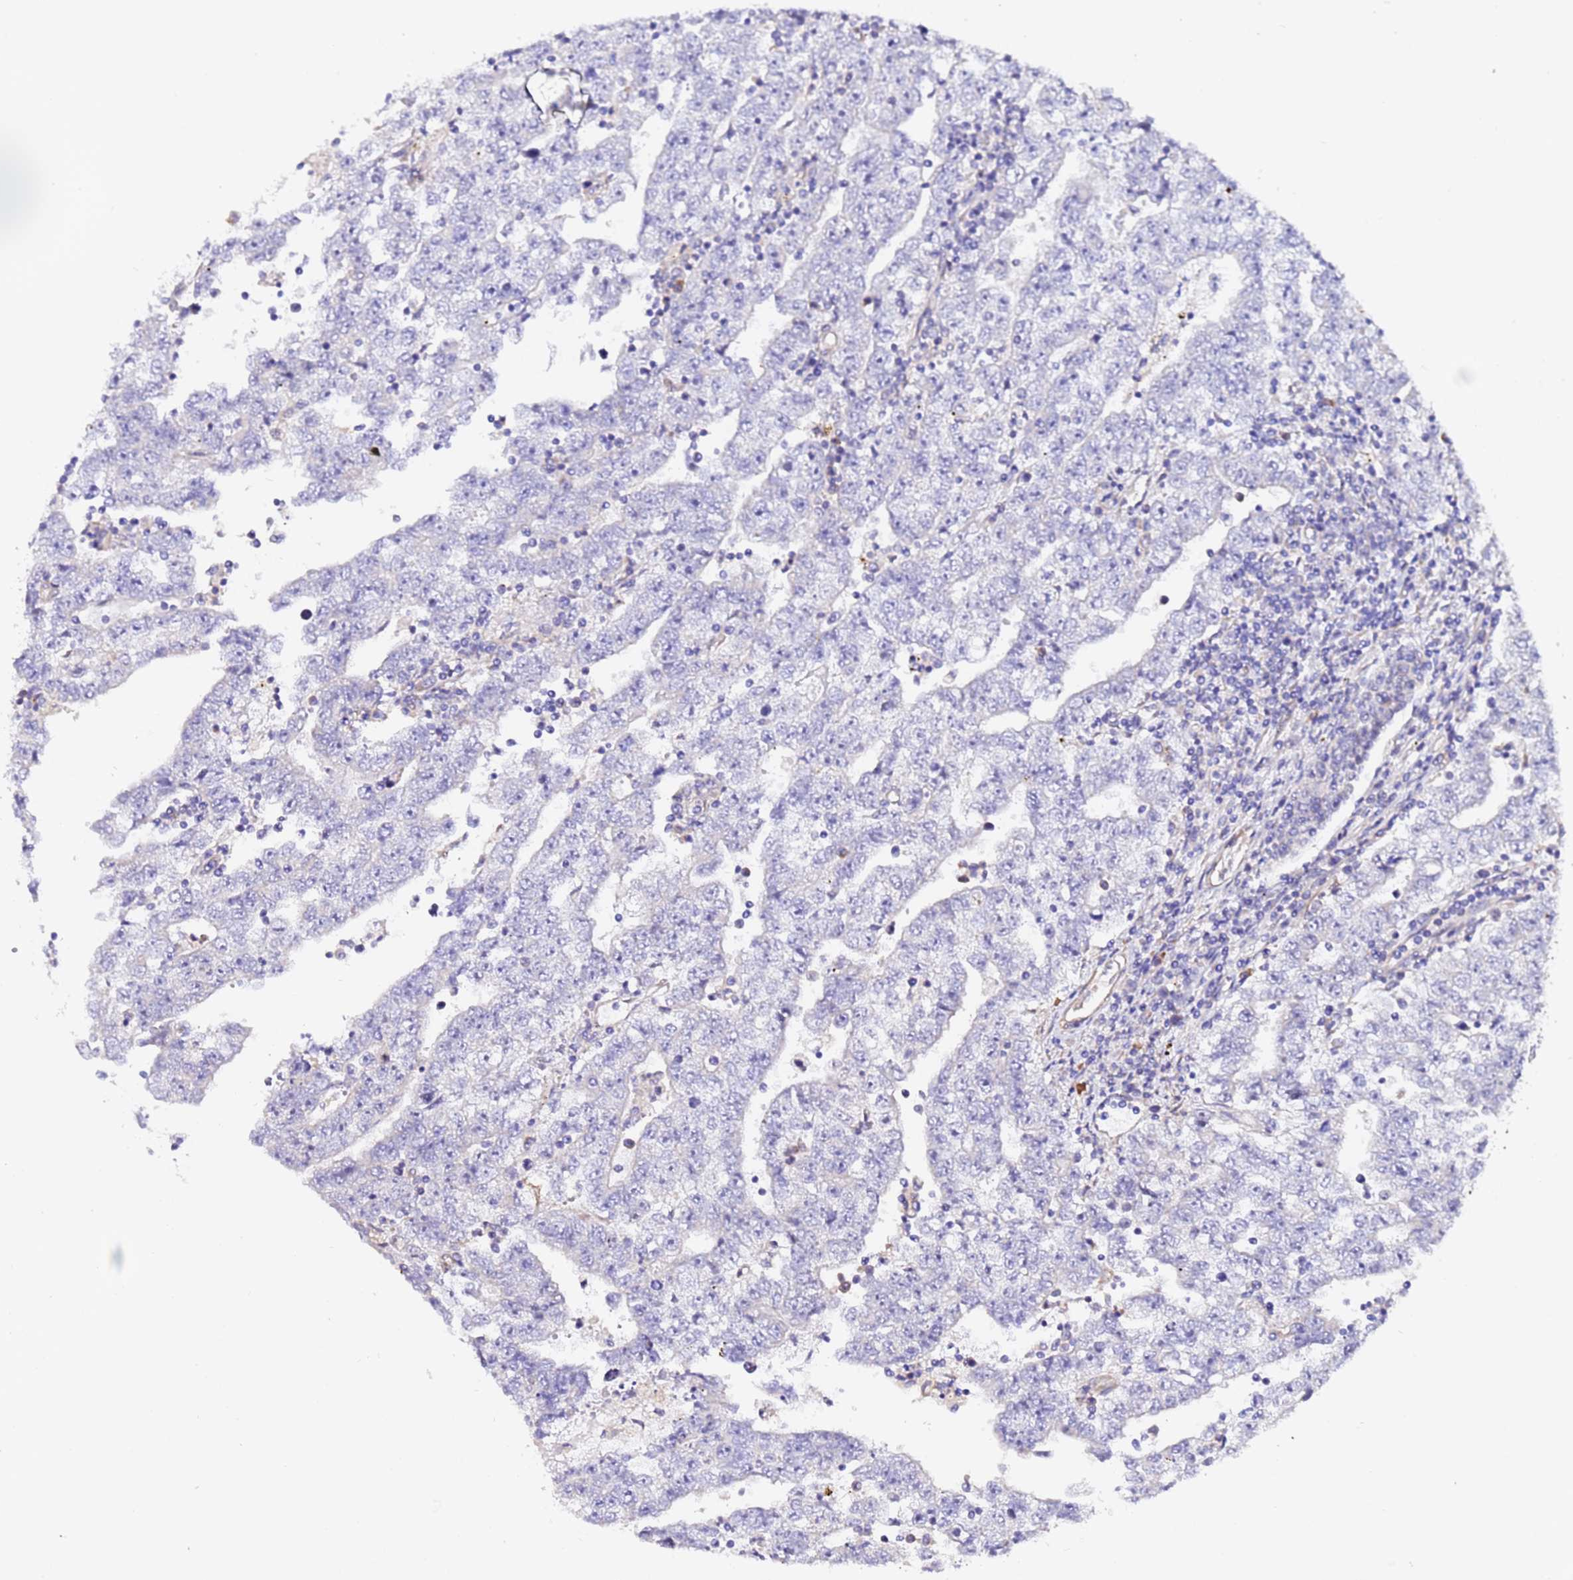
{"staining": {"intensity": "negative", "quantity": "none", "location": "none"}, "tissue": "testis cancer", "cell_type": "Tumor cells", "image_type": "cancer", "snomed": [{"axis": "morphology", "description": "Carcinoma, Embryonal, NOS"}, {"axis": "topography", "description": "Testis"}], "caption": "Tumor cells are negative for brown protein staining in testis cancer (embryonal carcinoma).", "gene": "JRKL", "patient": {"sex": "male", "age": 25}}